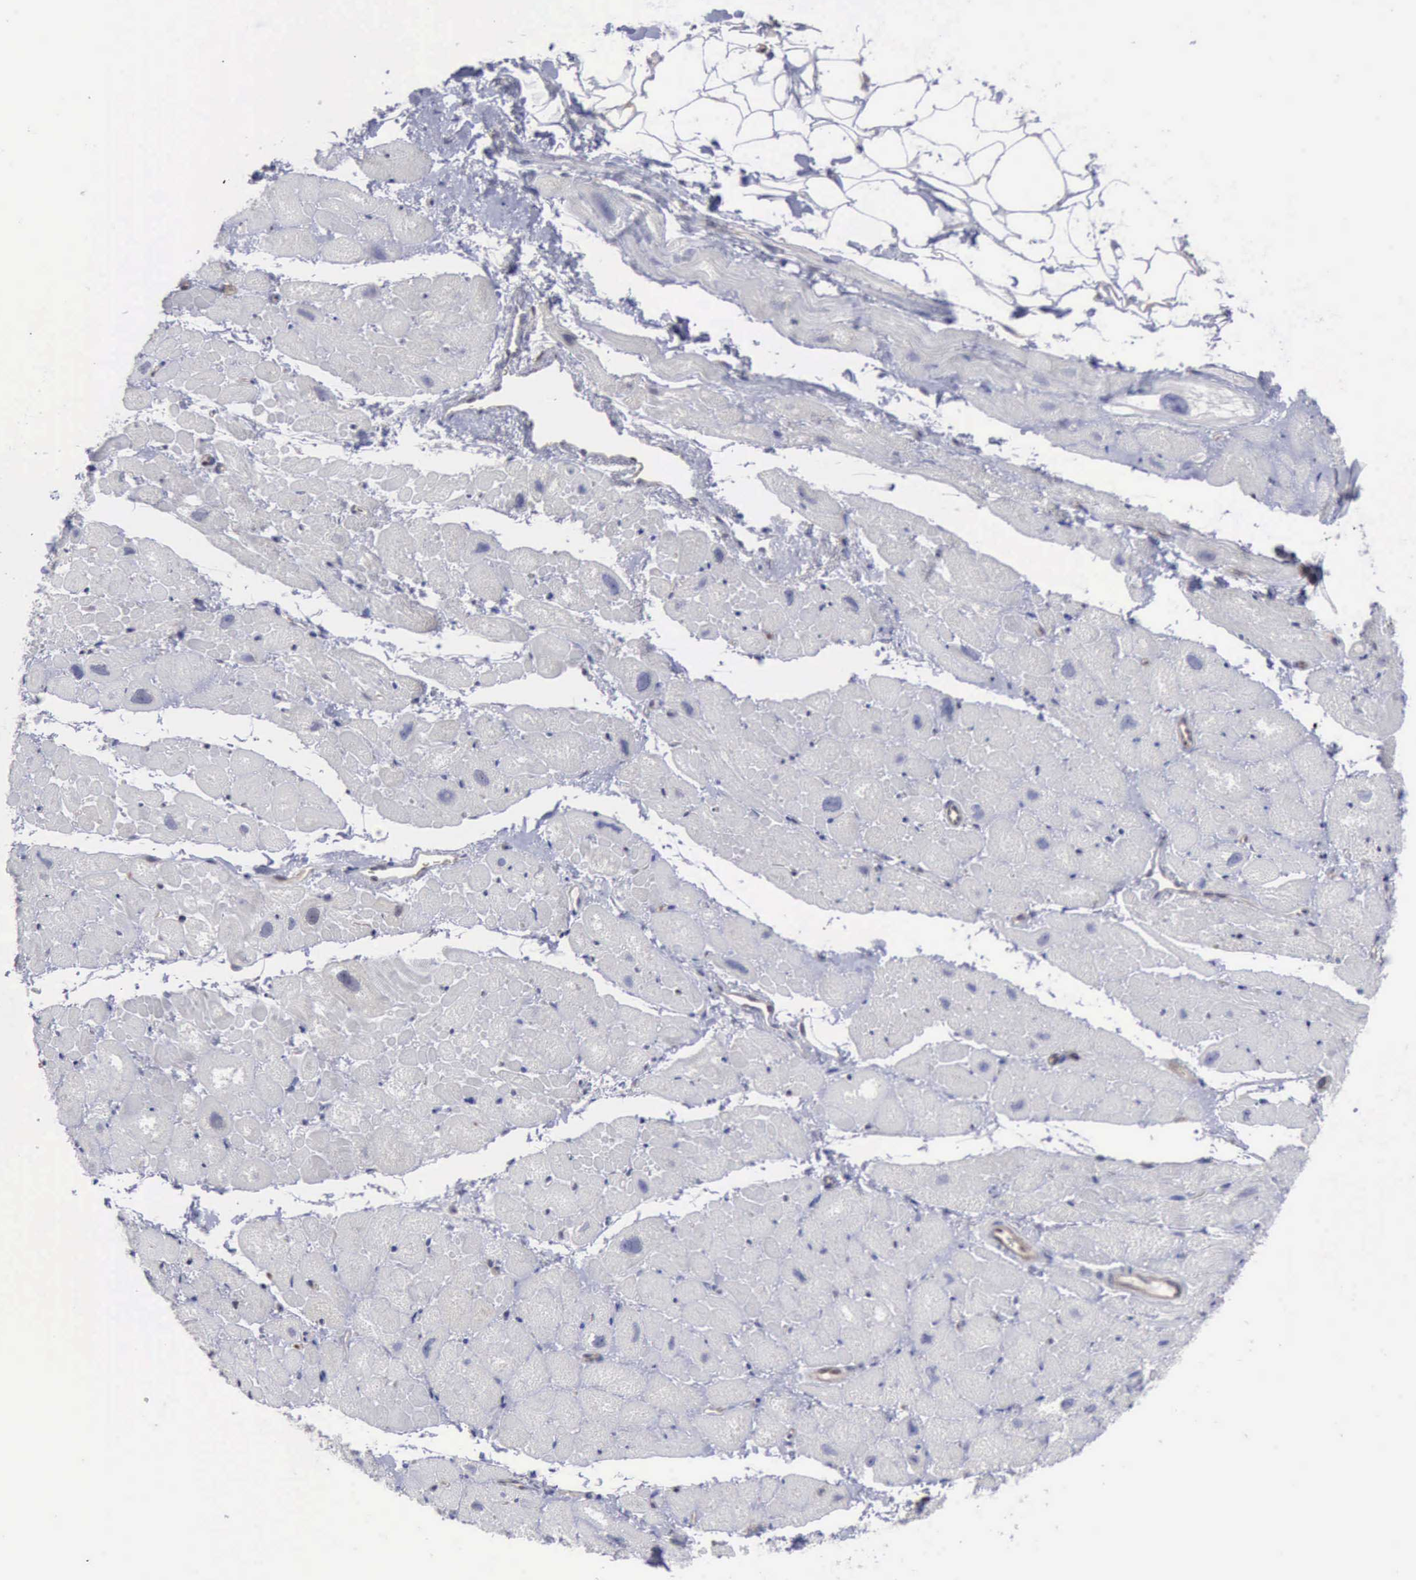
{"staining": {"intensity": "negative", "quantity": "none", "location": "none"}, "tissue": "heart muscle", "cell_type": "Cardiomyocytes", "image_type": "normal", "snomed": [{"axis": "morphology", "description": "Normal tissue, NOS"}, {"axis": "topography", "description": "Heart"}], "caption": "DAB (3,3'-diaminobenzidine) immunohistochemical staining of unremarkable heart muscle demonstrates no significant positivity in cardiomyocytes. (Immunohistochemistry (ihc), brightfield microscopy, high magnification).", "gene": "STAT1", "patient": {"sex": "male", "age": 49}}